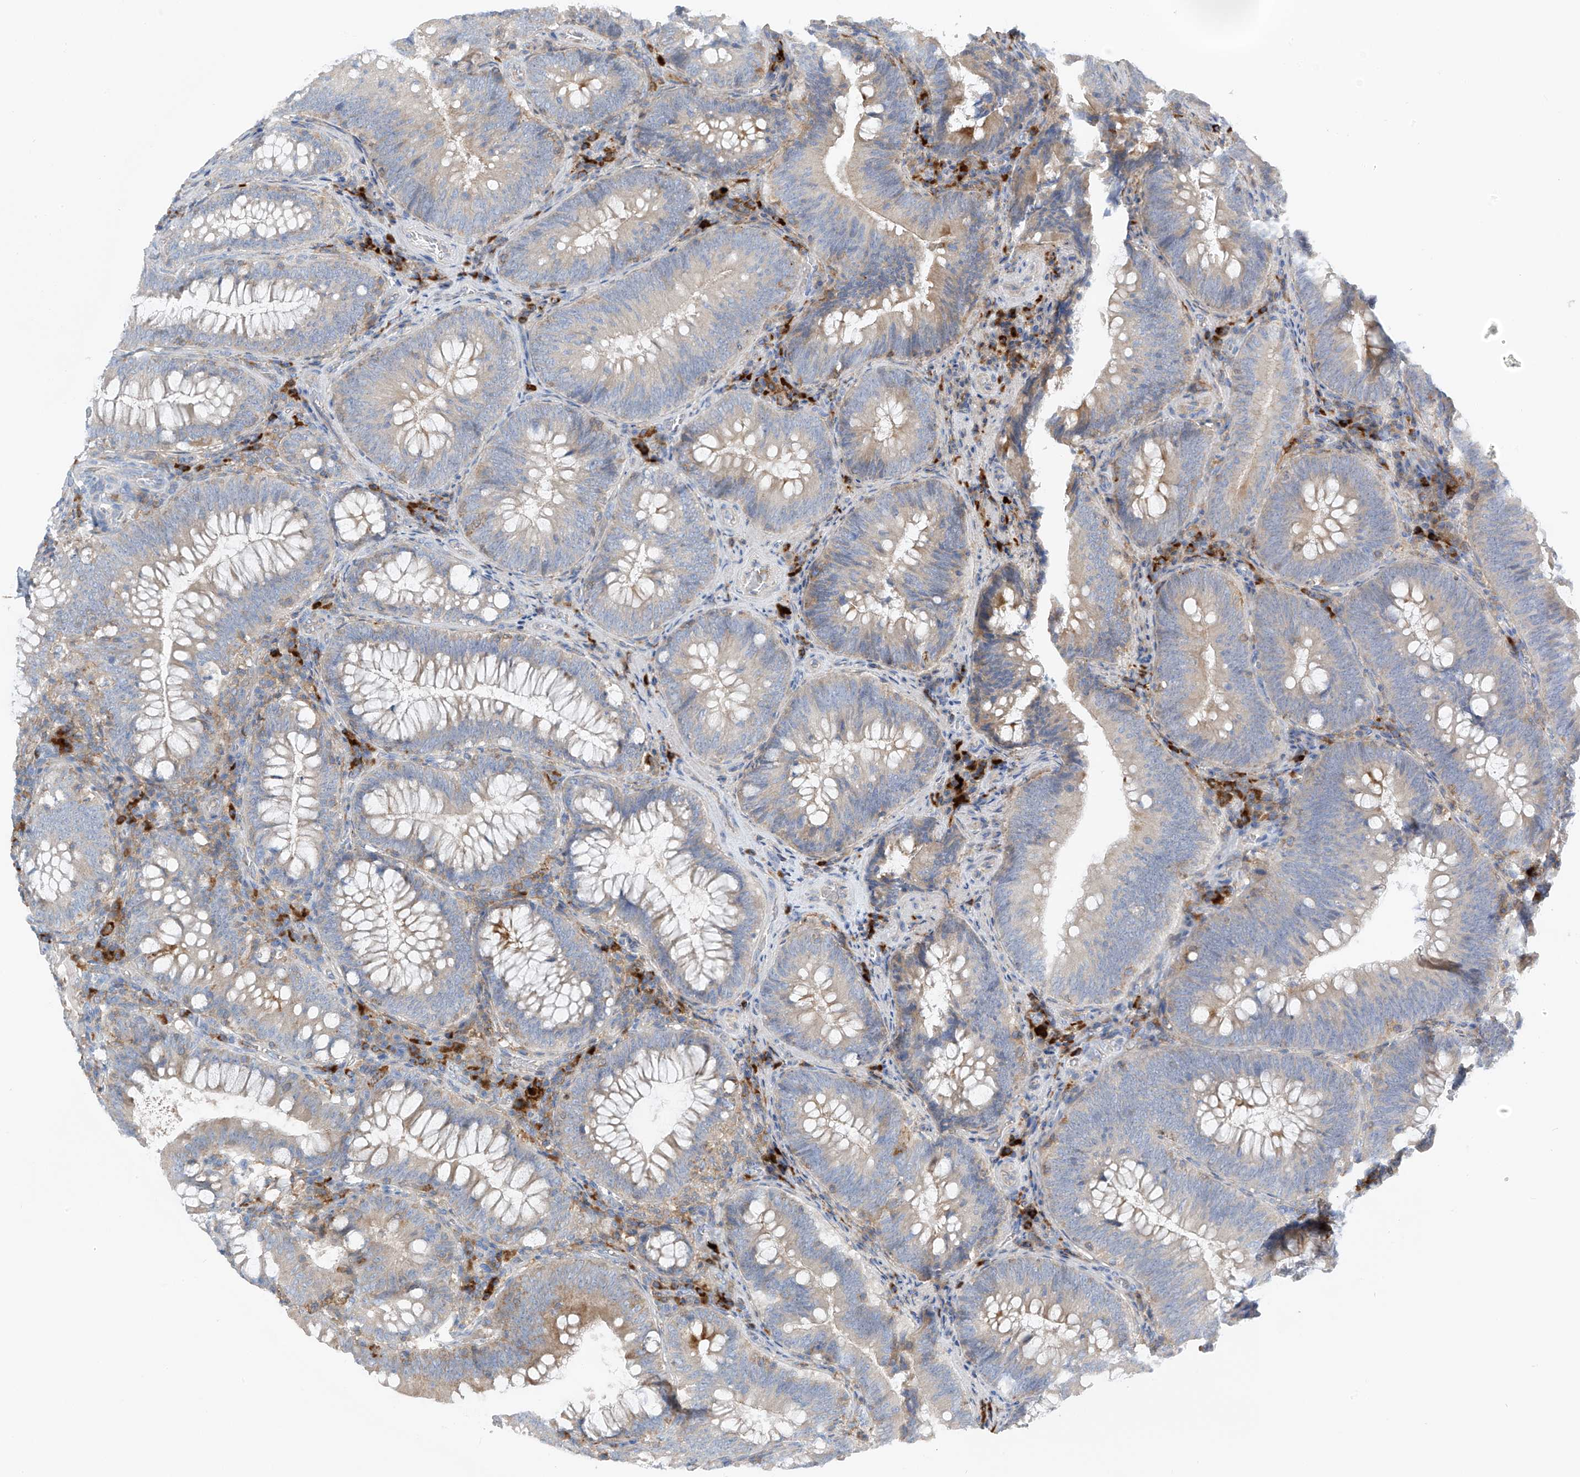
{"staining": {"intensity": "weak", "quantity": "25%-75%", "location": "cytoplasmic/membranous"}, "tissue": "colorectal cancer", "cell_type": "Tumor cells", "image_type": "cancer", "snomed": [{"axis": "morphology", "description": "Normal tissue, NOS"}, {"axis": "topography", "description": "Colon"}], "caption": "This image demonstrates immunohistochemistry staining of human colorectal cancer, with low weak cytoplasmic/membranous staining in approximately 25%-75% of tumor cells.", "gene": "NALCN", "patient": {"sex": "female", "age": 82}}